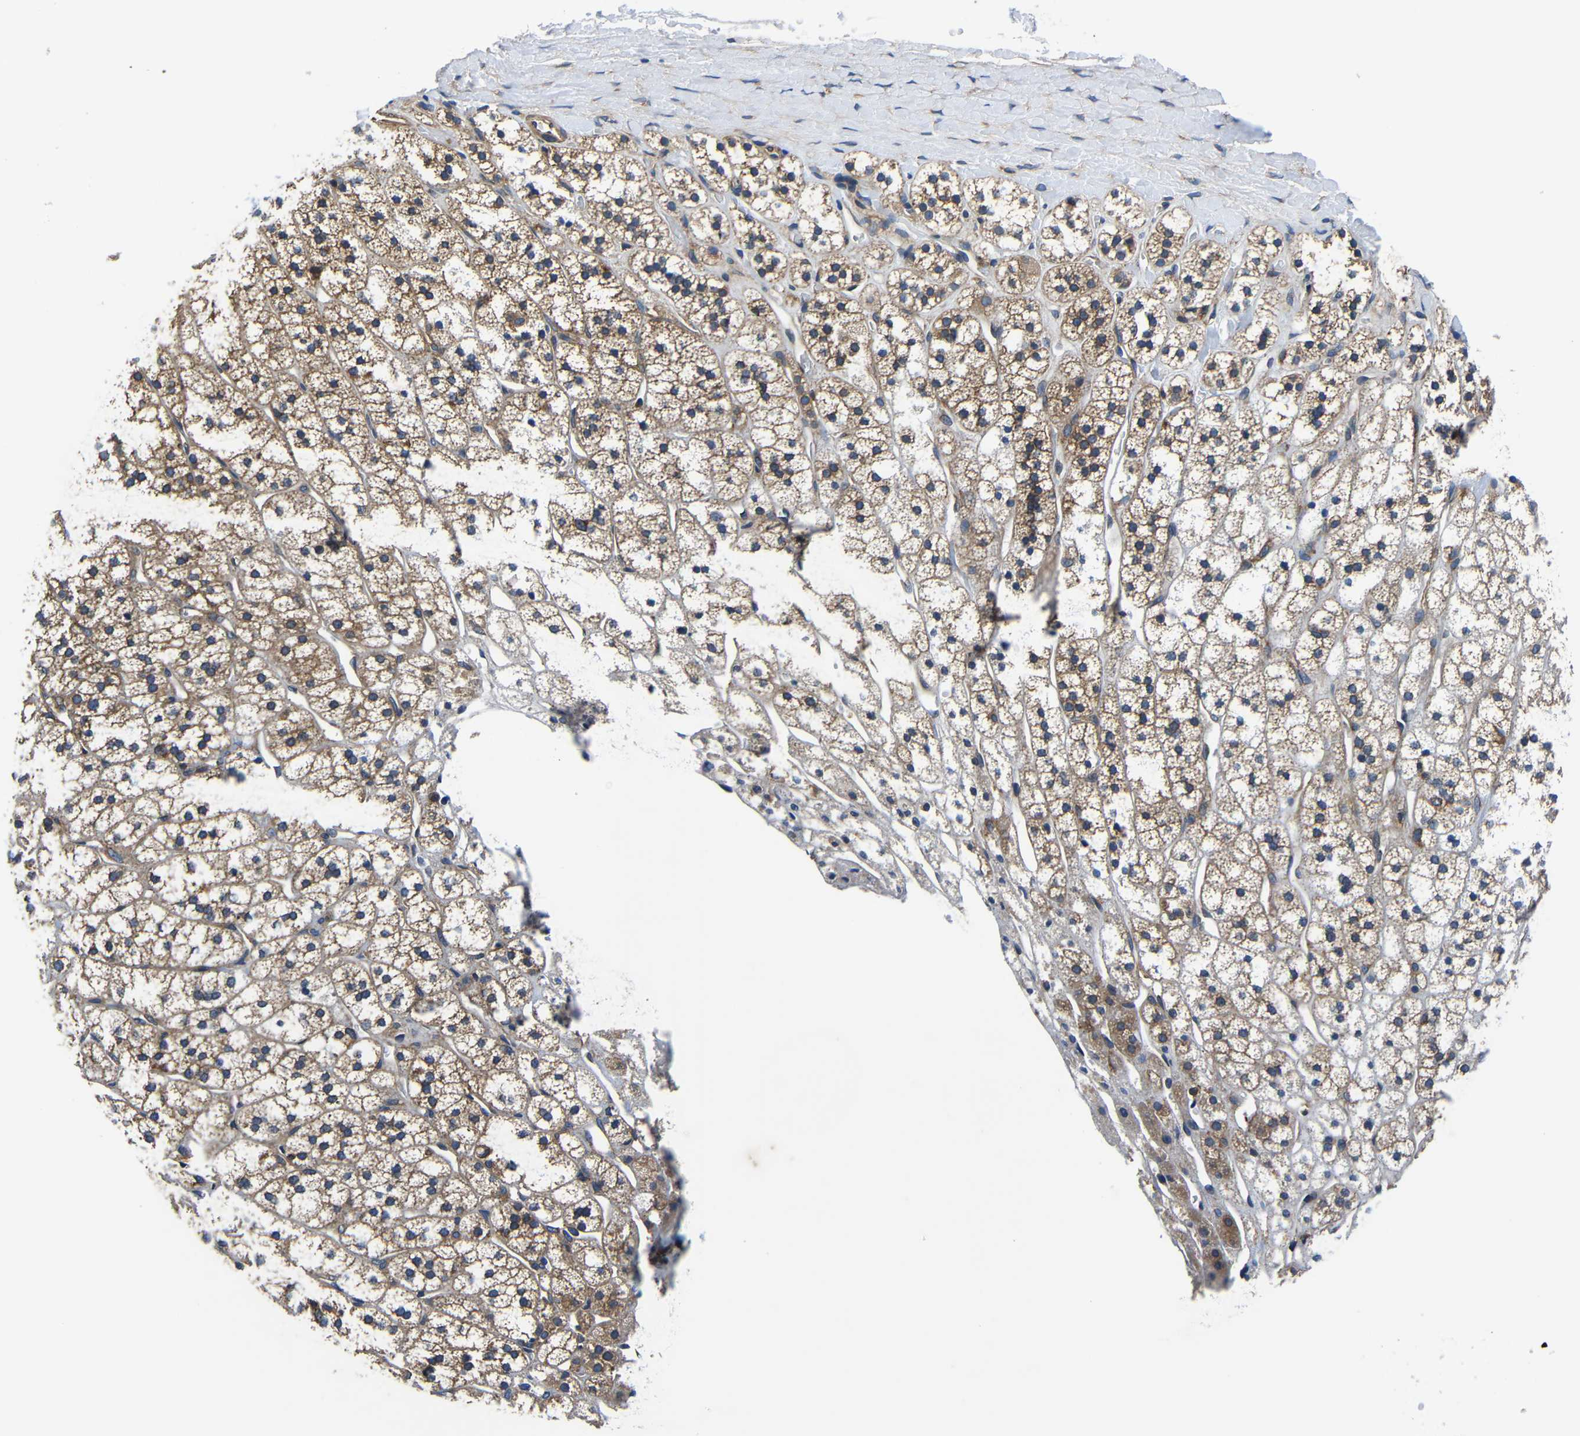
{"staining": {"intensity": "moderate", "quantity": ">75%", "location": "cytoplasmic/membranous"}, "tissue": "adrenal gland", "cell_type": "Glandular cells", "image_type": "normal", "snomed": [{"axis": "morphology", "description": "Normal tissue, NOS"}, {"axis": "topography", "description": "Adrenal gland"}], "caption": "Adrenal gland stained for a protein exhibits moderate cytoplasmic/membranous positivity in glandular cells. The staining is performed using DAB brown chromogen to label protein expression. The nuclei are counter-stained blue using hematoxylin.", "gene": "CNR2", "patient": {"sex": "male", "age": 56}}